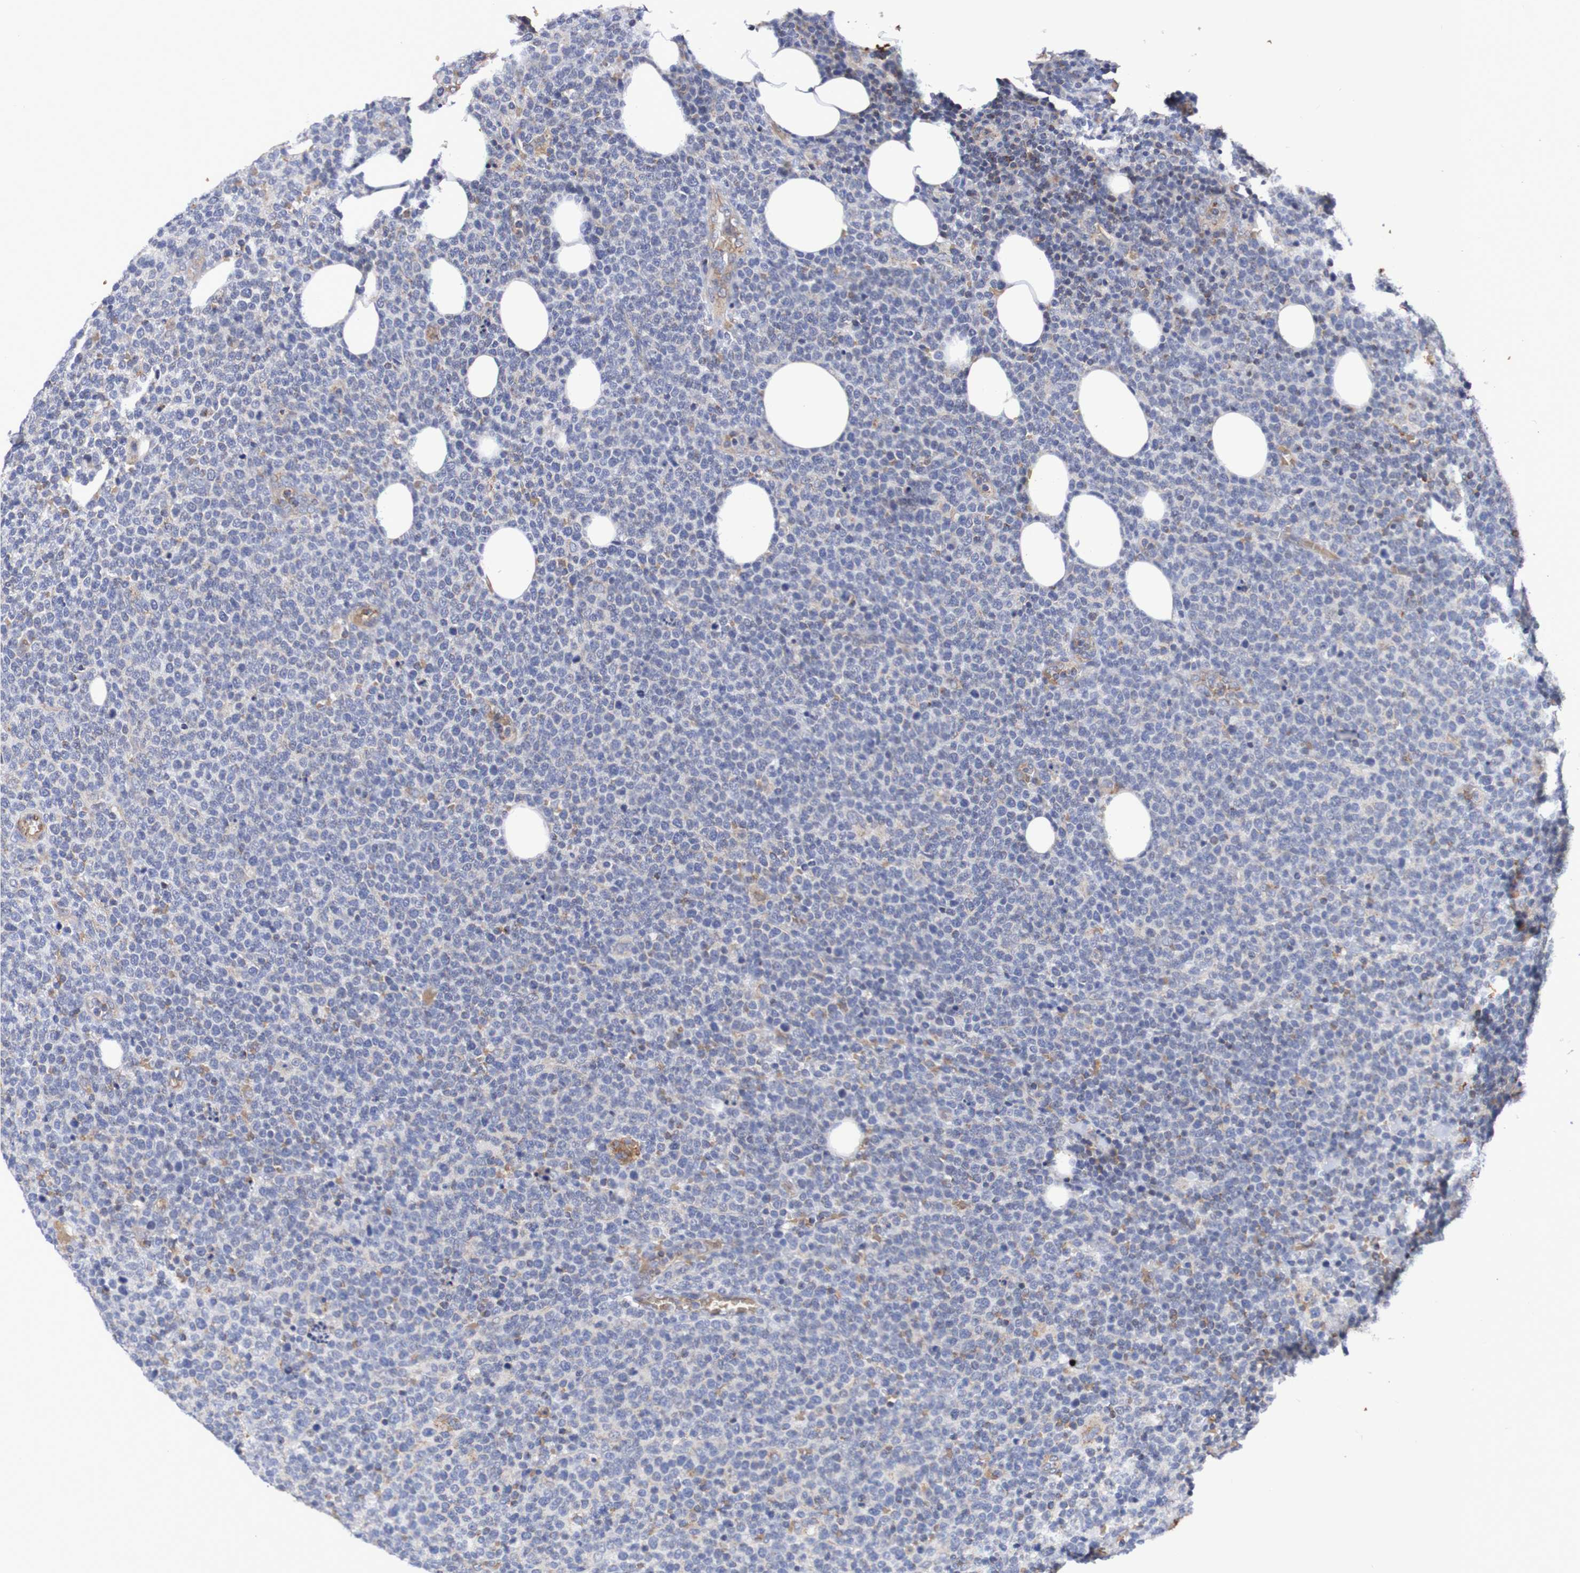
{"staining": {"intensity": "negative", "quantity": "none", "location": "none"}, "tissue": "lymphoma", "cell_type": "Tumor cells", "image_type": "cancer", "snomed": [{"axis": "morphology", "description": "Malignant lymphoma, non-Hodgkin's type, High grade"}, {"axis": "topography", "description": "Lymph node"}], "caption": "A high-resolution photomicrograph shows IHC staining of high-grade malignant lymphoma, non-Hodgkin's type, which displays no significant positivity in tumor cells.", "gene": "WNT4", "patient": {"sex": "male", "age": 61}}